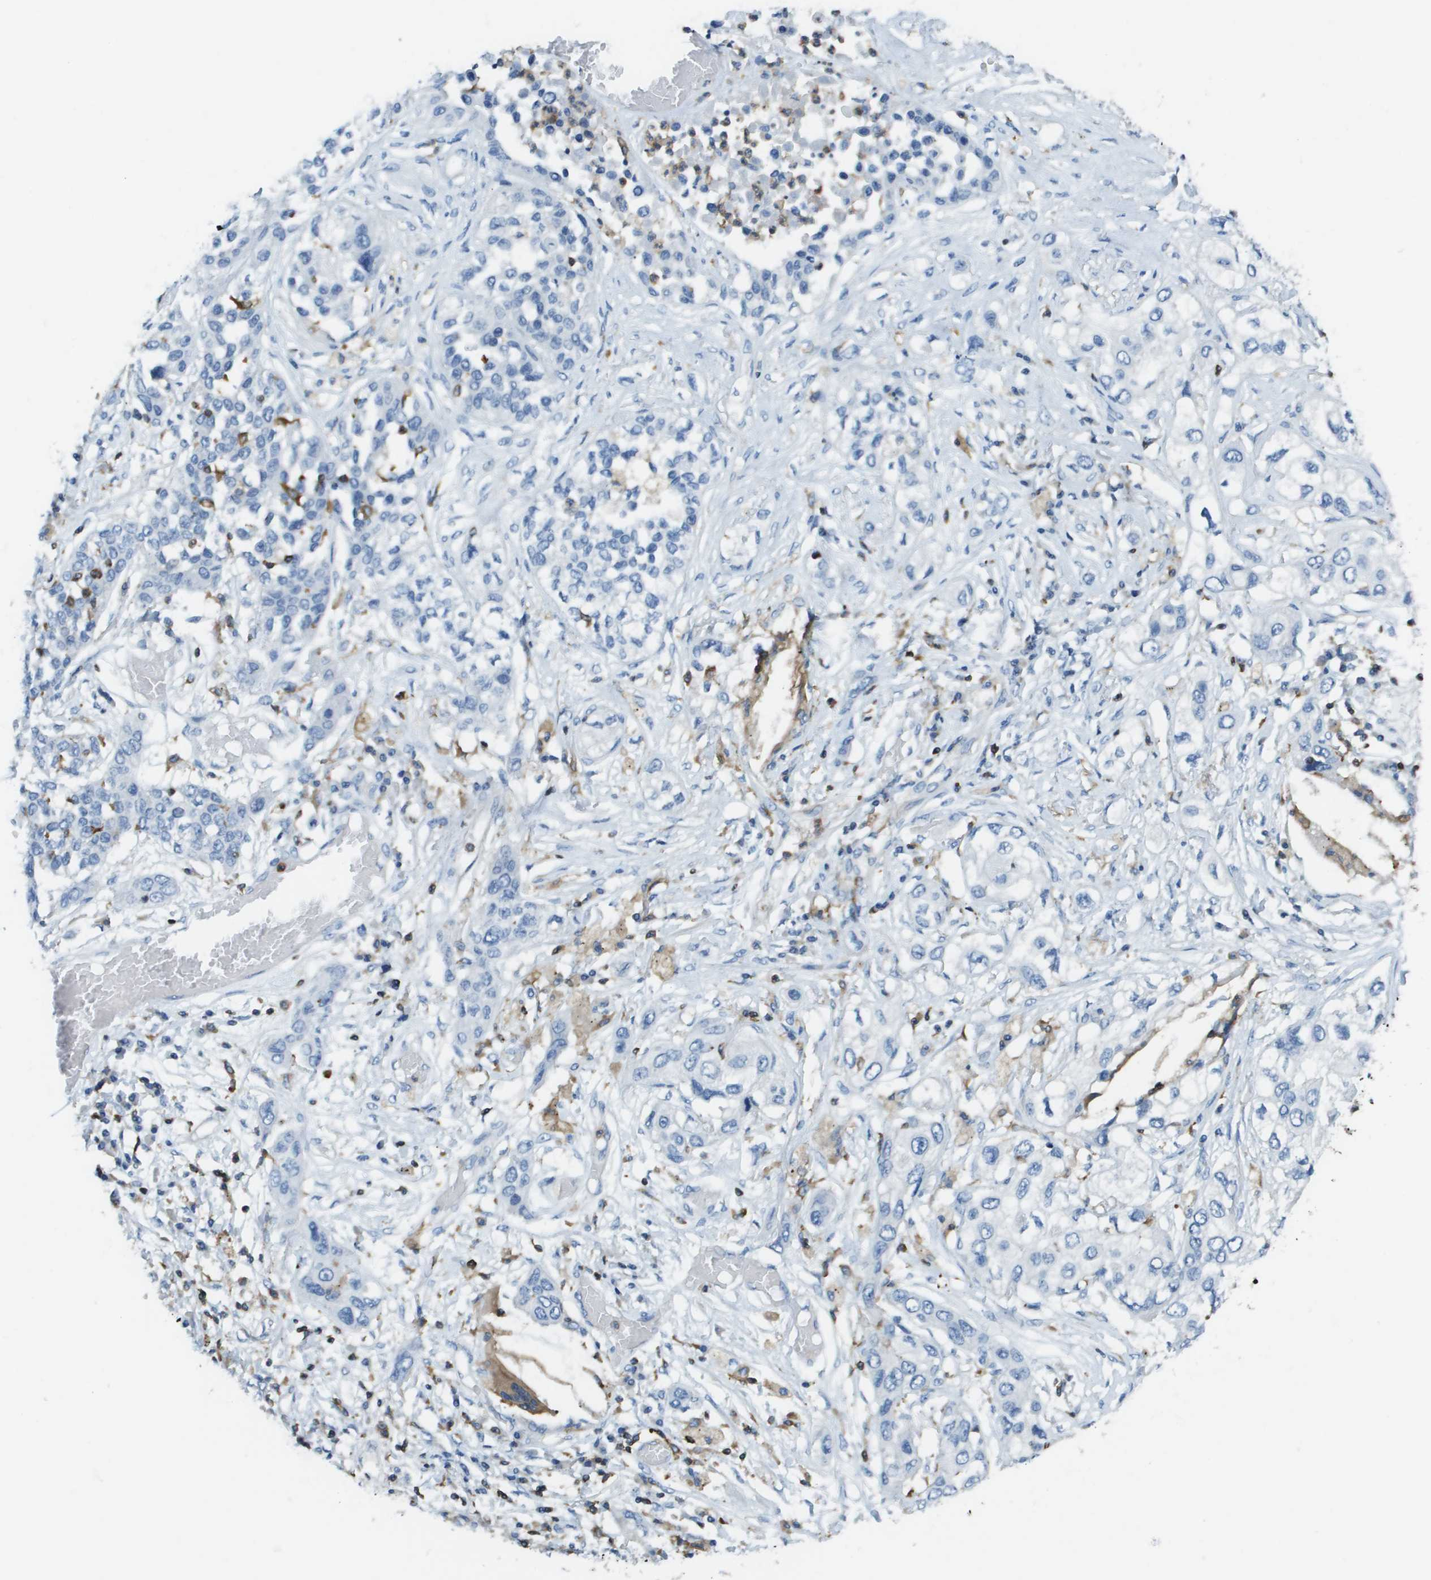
{"staining": {"intensity": "negative", "quantity": "none", "location": "none"}, "tissue": "lung cancer", "cell_type": "Tumor cells", "image_type": "cancer", "snomed": [{"axis": "morphology", "description": "Squamous cell carcinoma, NOS"}, {"axis": "topography", "description": "Lung"}], "caption": "Tumor cells show no significant protein expression in lung cancer. (Immunohistochemistry, brightfield microscopy, high magnification).", "gene": "APBB1IP", "patient": {"sex": "male", "age": 71}}